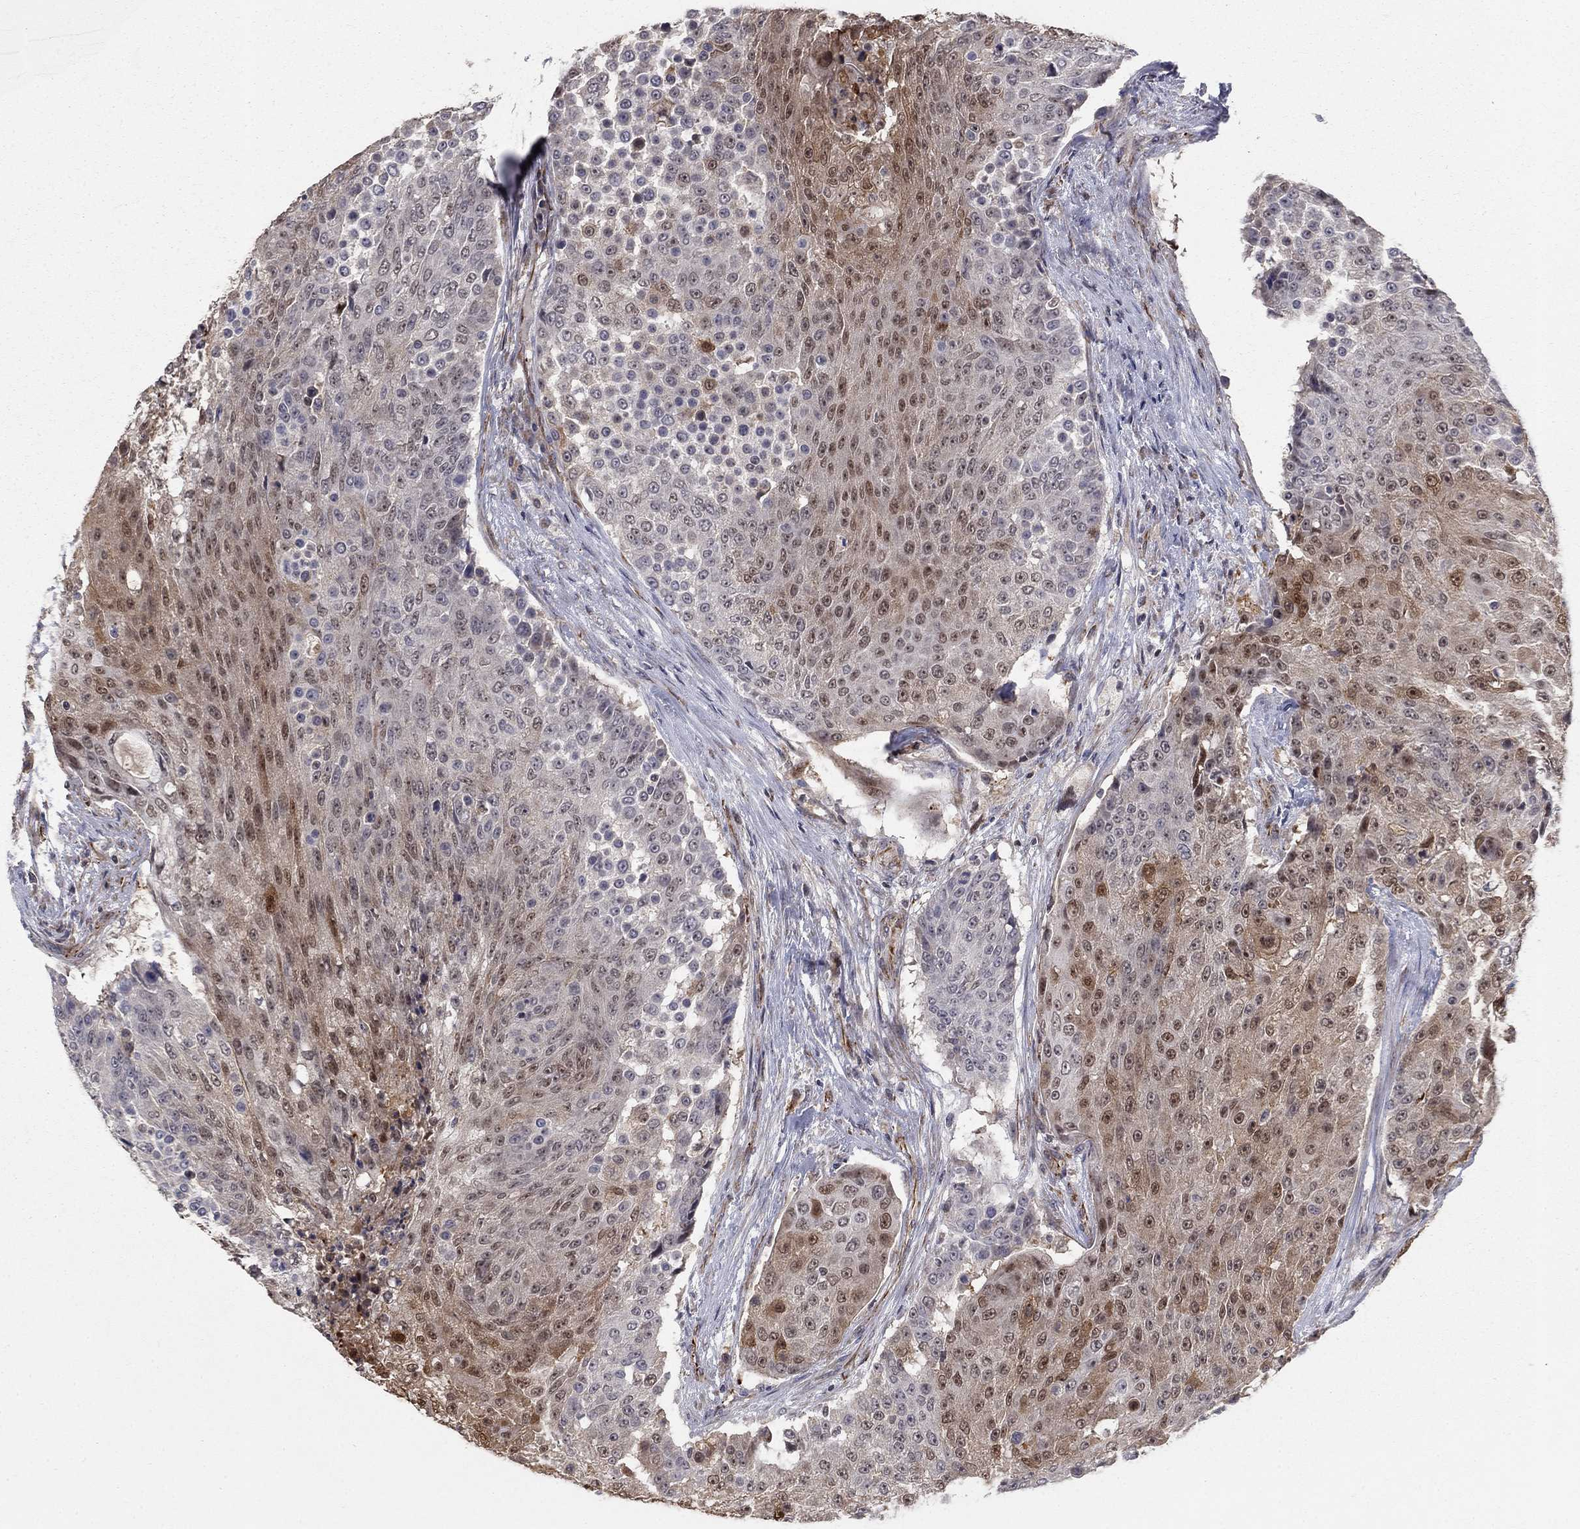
{"staining": {"intensity": "moderate", "quantity": "<25%", "location": "cytoplasmic/membranous,nuclear"}, "tissue": "urothelial cancer", "cell_type": "Tumor cells", "image_type": "cancer", "snomed": [{"axis": "morphology", "description": "Urothelial carcinoma, High grade"}, {"axis": "topography", "description": "Urinary bladder"}], "caption": "Urothelial cancer stained with a protein marker exhibits moderate staining in tumor cells.", "gene": "MSRA", "patient": {"sex": "female", "age": 63}}